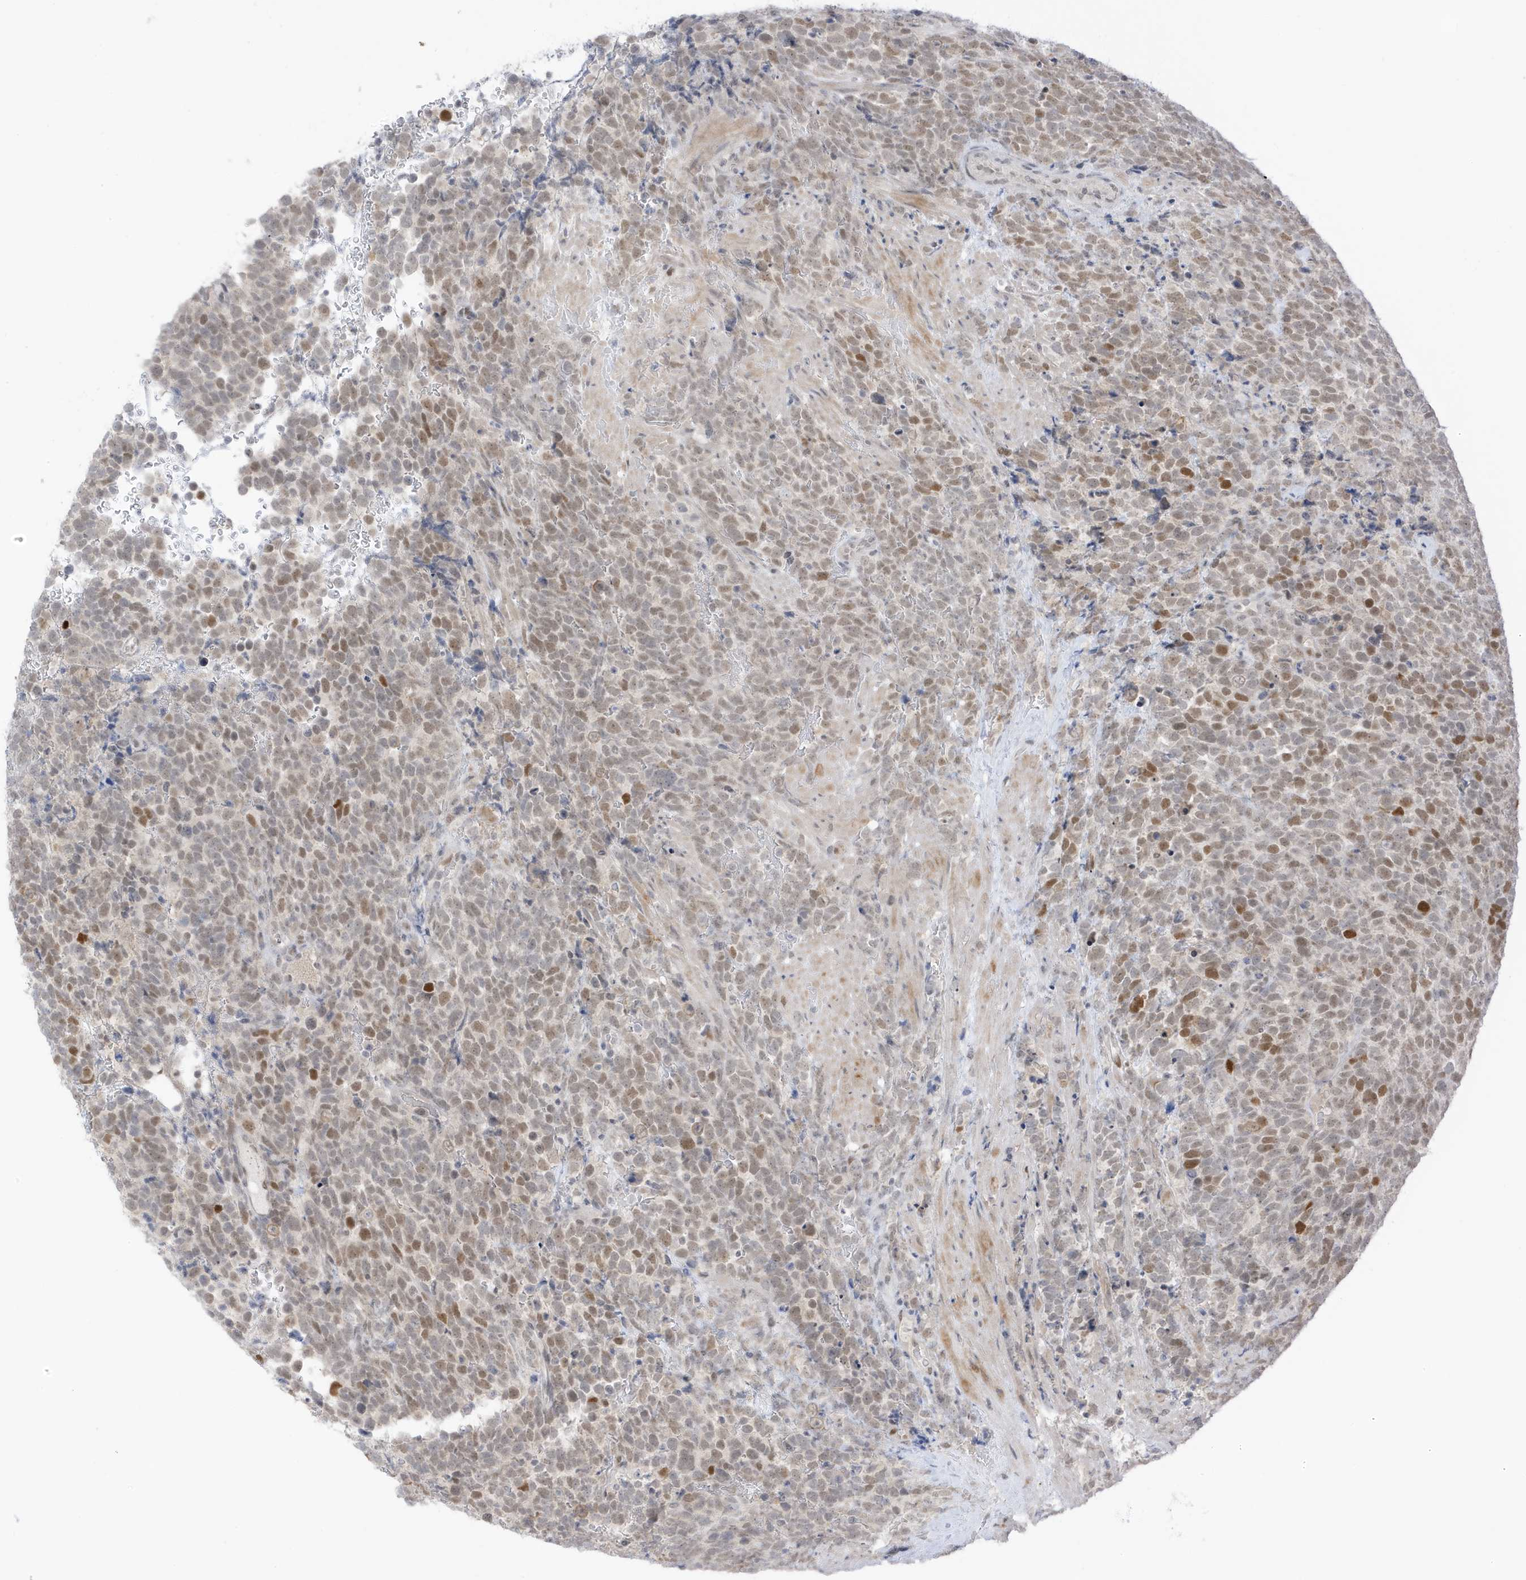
{"staining": {"intensity": "moderate", "quantity": "25%-75%", "location": "nuclear"}, "tissue": "urothelial cancer", "cell_type": "Tumor cells", "image_type": "cancer", "snomed": [{"axis": "morphology", "description": "Urothelial carcinoma, High grade"}, {"axis": "topography", "description": "Urinary bladder"}], "caption": "This micrograph displays IHC staining of human high-grade urothelial carcinoma, with medium moderate nuclear positivity in approximately 25%-75% of tumor cells.", "gene": "MSL3", "patient": {"sex": "female", "age": 82}}